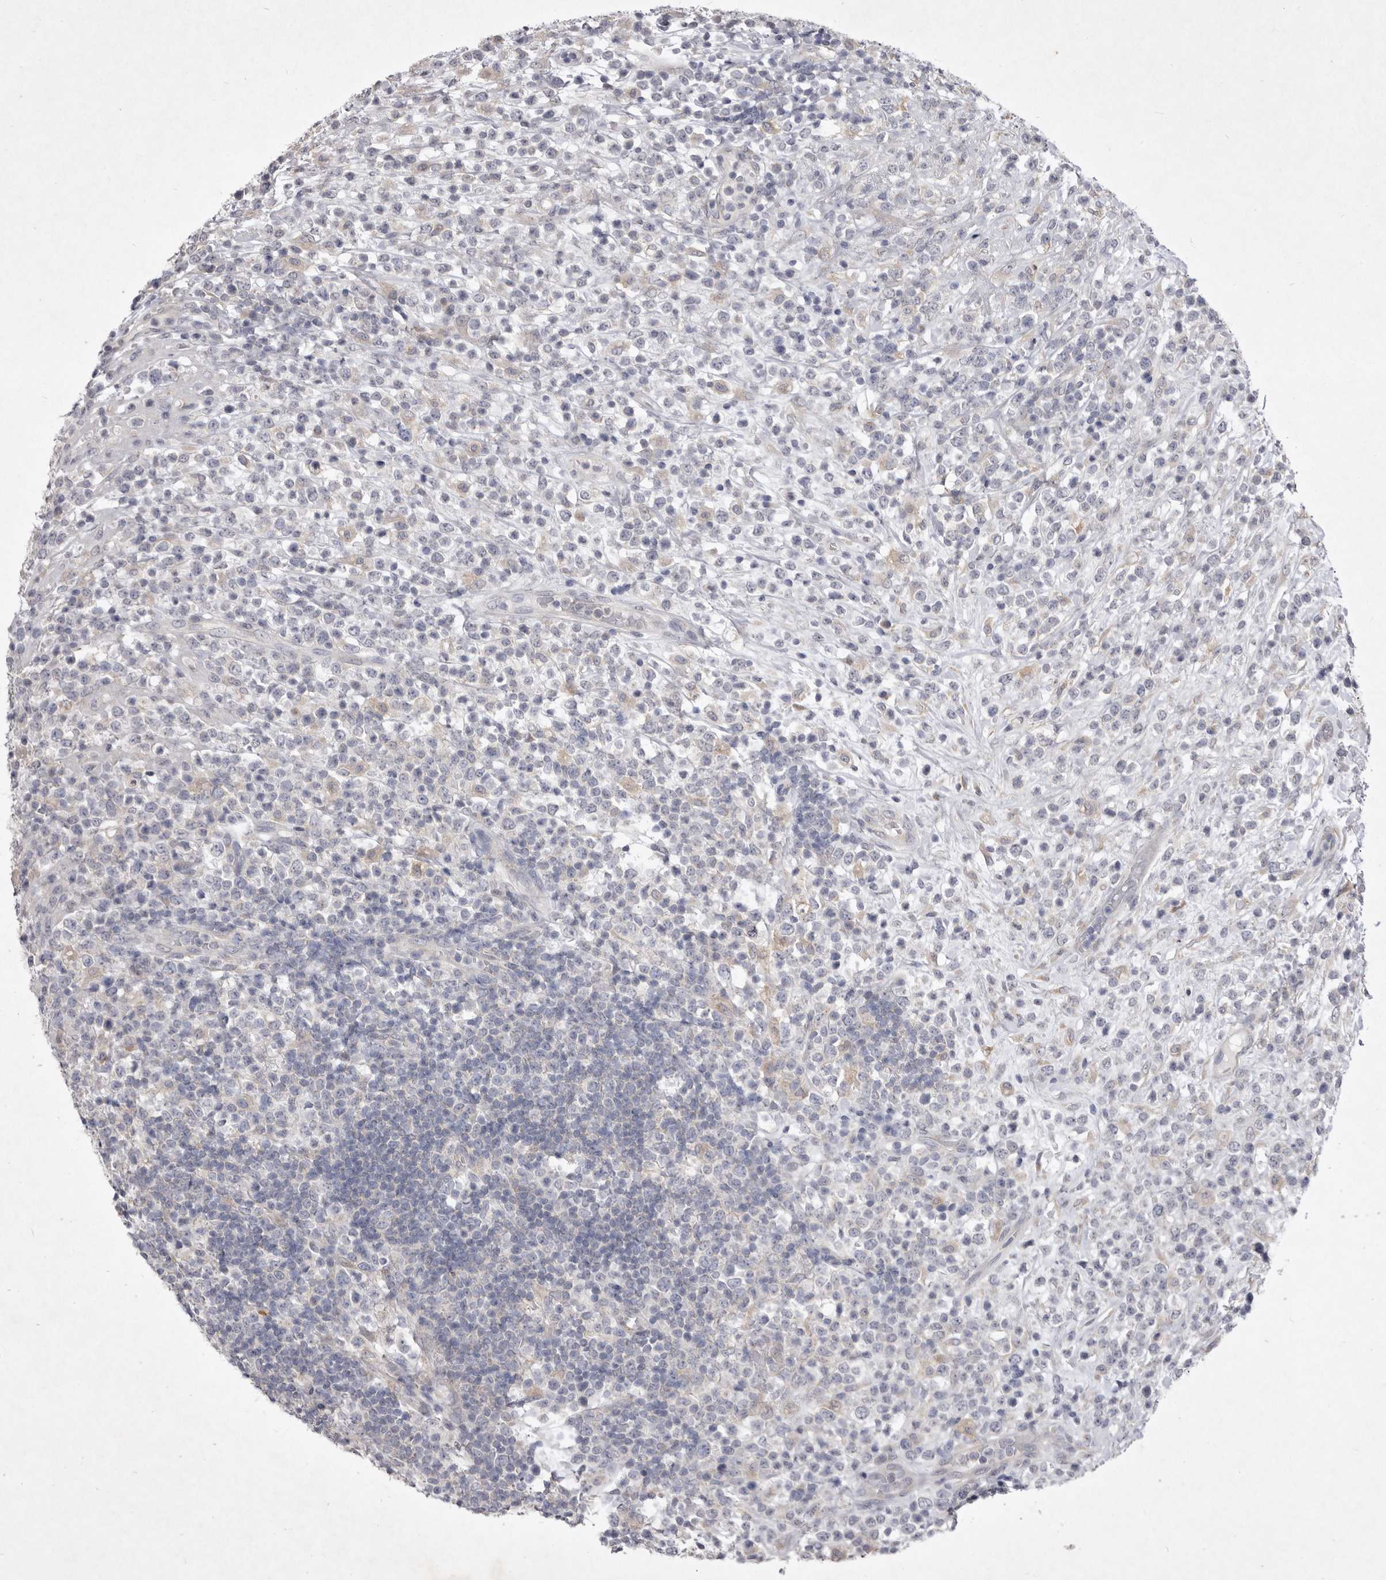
{"staining": {"intensity": "negative", "quantity": "none", "location": "none"}, "tissue": "lymphoma", "cell_type": "Tumor cells", "image_type": "cancer", "snomed": [{"axis": "morphology", "description": "Malignant lymphoma, non-Hodgkin's type, High grade"}, {"axis": "topography", "description": "Colon"}], "caption": "This micrograph is of malignant lymphoma, non-Hodgkin's type (high-grade) stained with immunohistochemistry to label a protein in brown with the nuclei are counter-stained blue. There is no staining in tumor cells.", "gene": "P2RX6", "patient": {"sex": "female", "age": 53}}